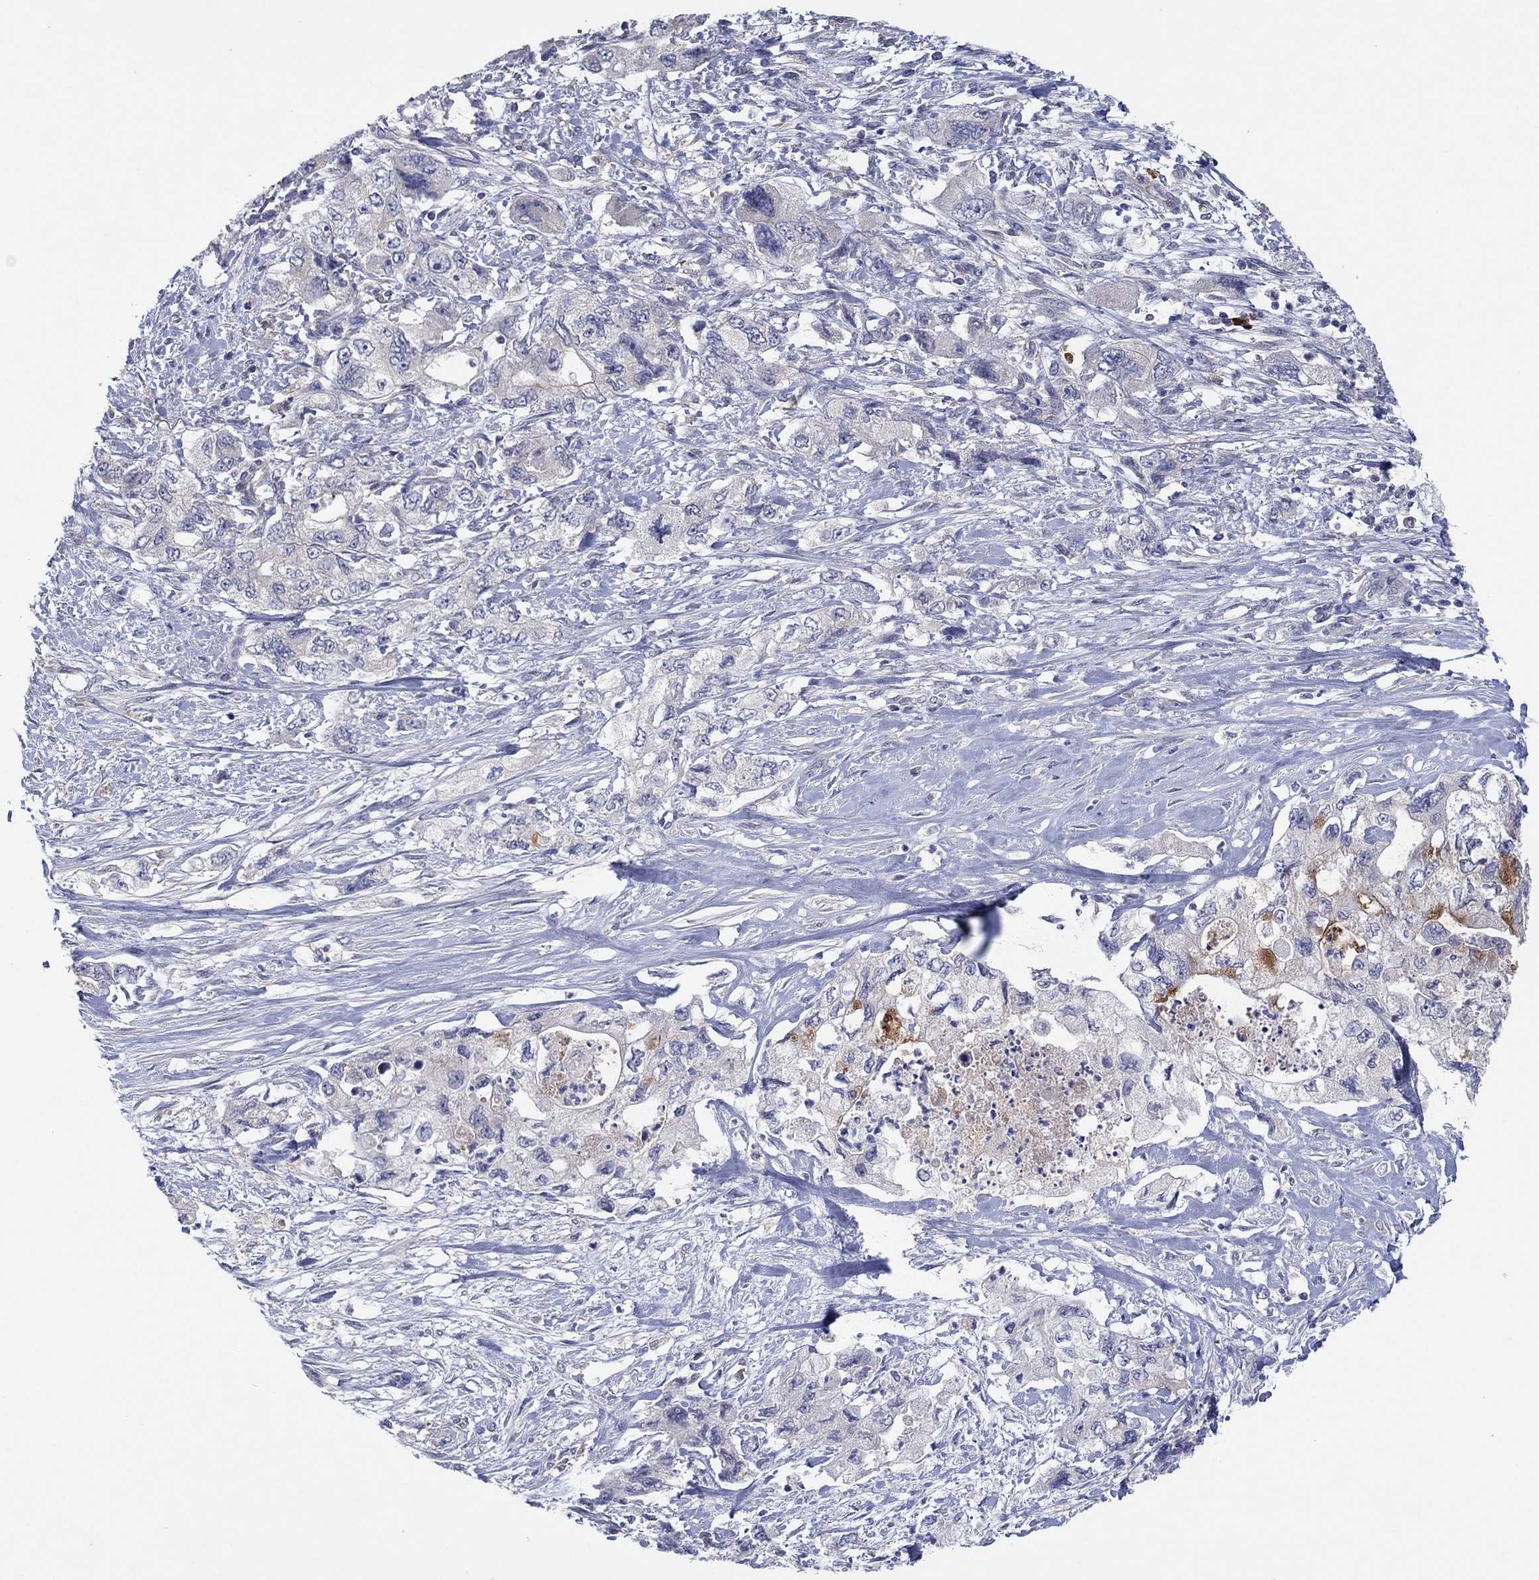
{"staining": {"intensity": "moderate", "quantity": "<25%", "location": "cytoplasmic/membranous"}, "tissue": "pancreatic cancer", "cell_type": "Tumor cells", "image_type": "cancer", "snomed": [{"axis": "morphology", "description": "Adenocarcinoma, NOS"}, {"axis": "topography", "description": "Pancreas"}], "caption": "Brown immunohistochemical staining in adenocarcinoma (pancreatic) reveals moderate cytoplasmic/membranous expression in about <25% of tumor cells.", "gene": "PLCL2", "patient": {"sex": "female", "age": 73}}